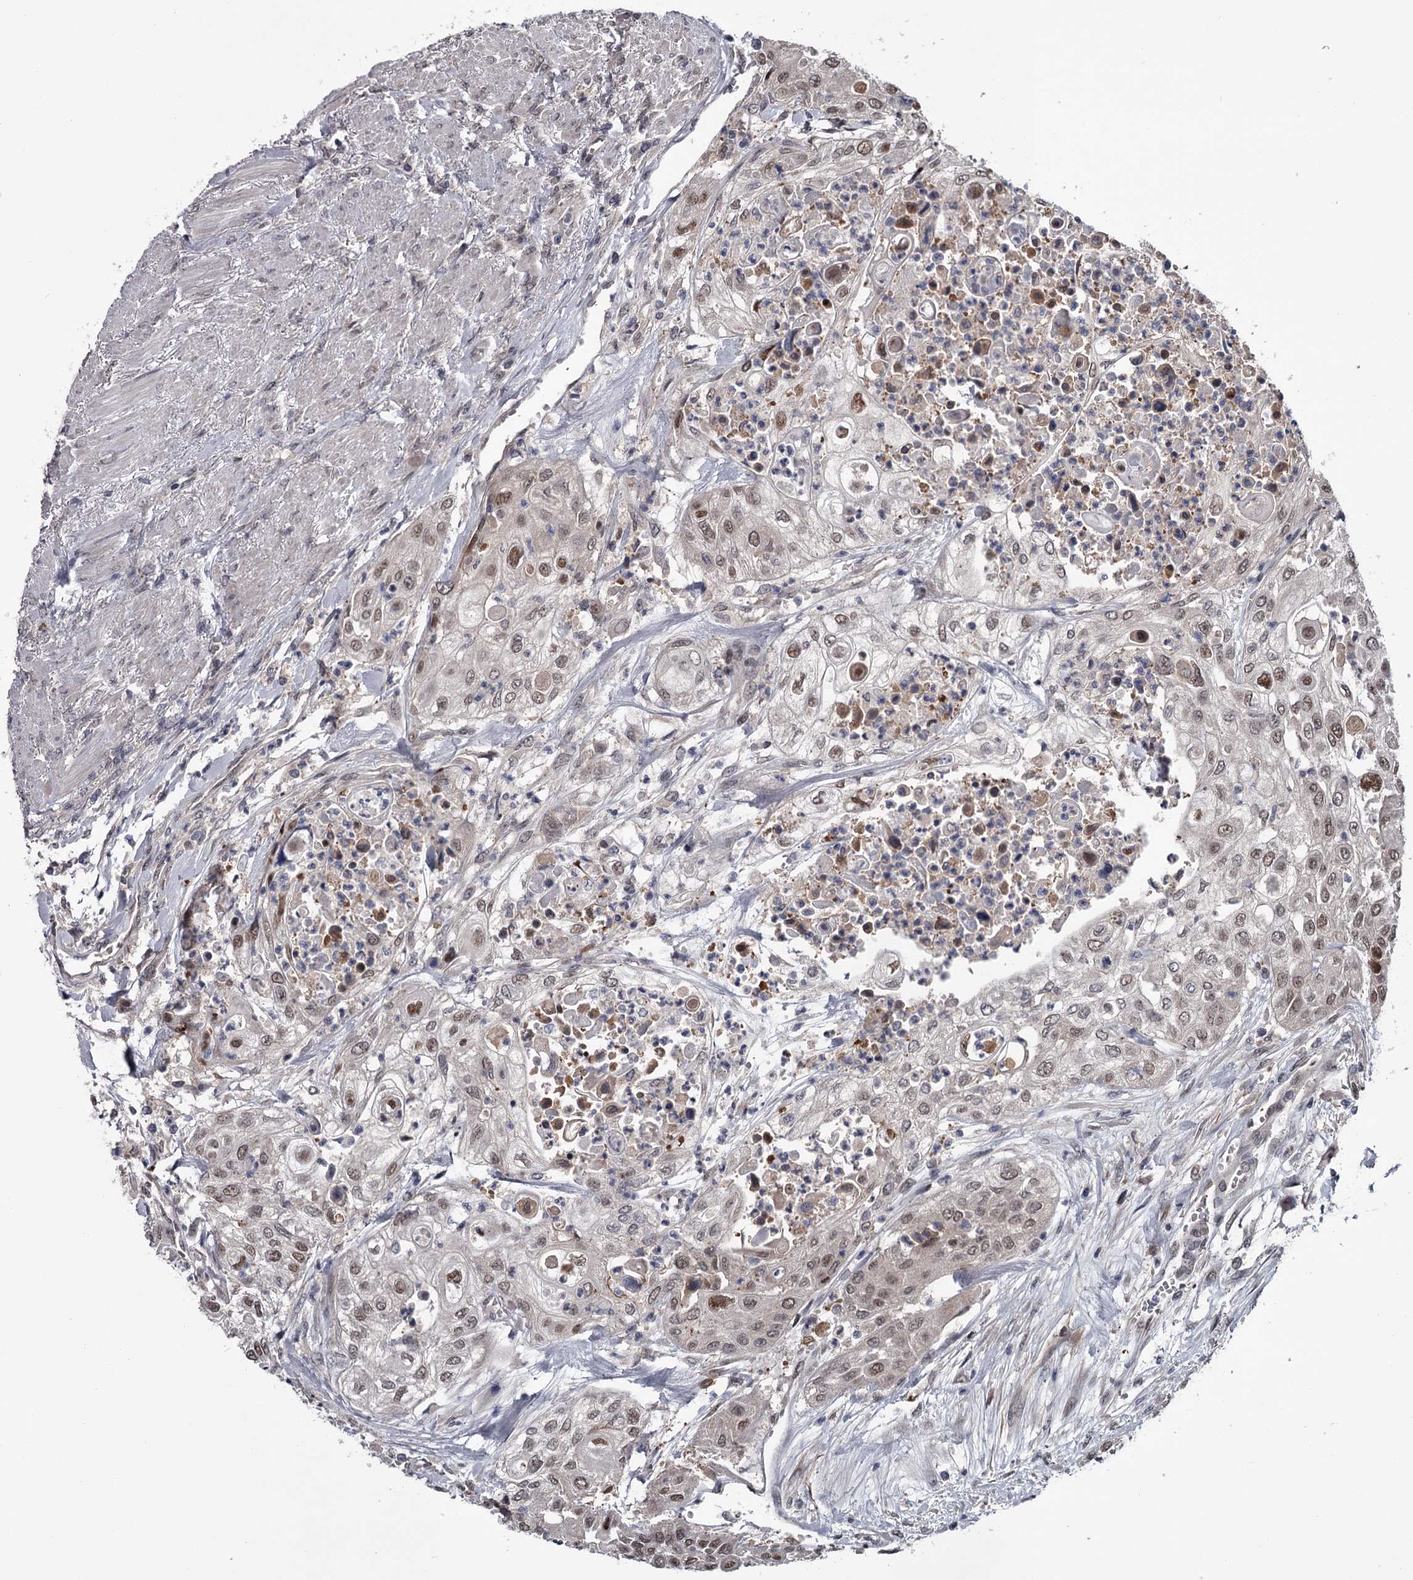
{"staining": {"intensity": "weak", "quantity": "25%-75%", "location": "nuclear"}, "tissue": "urothelial cancer", "cell_type": "Tumor cells", "image_type": "cancer", "snomed": [{"axis": "morphology", "description": "Urothelial carcinoma, High grade"}, {"axis": "topography", "description": "Urinary bladder"}], "caption": "This histopathology image displays urothelial cancer stained with immunohistochemistry to label a protein in brown. The nuclear of tumor cells show weak positivity for the protein. Nuclei are counter-stained blue.", "gene": "DAO", "patient": {"sex": "female", "age": 79}}